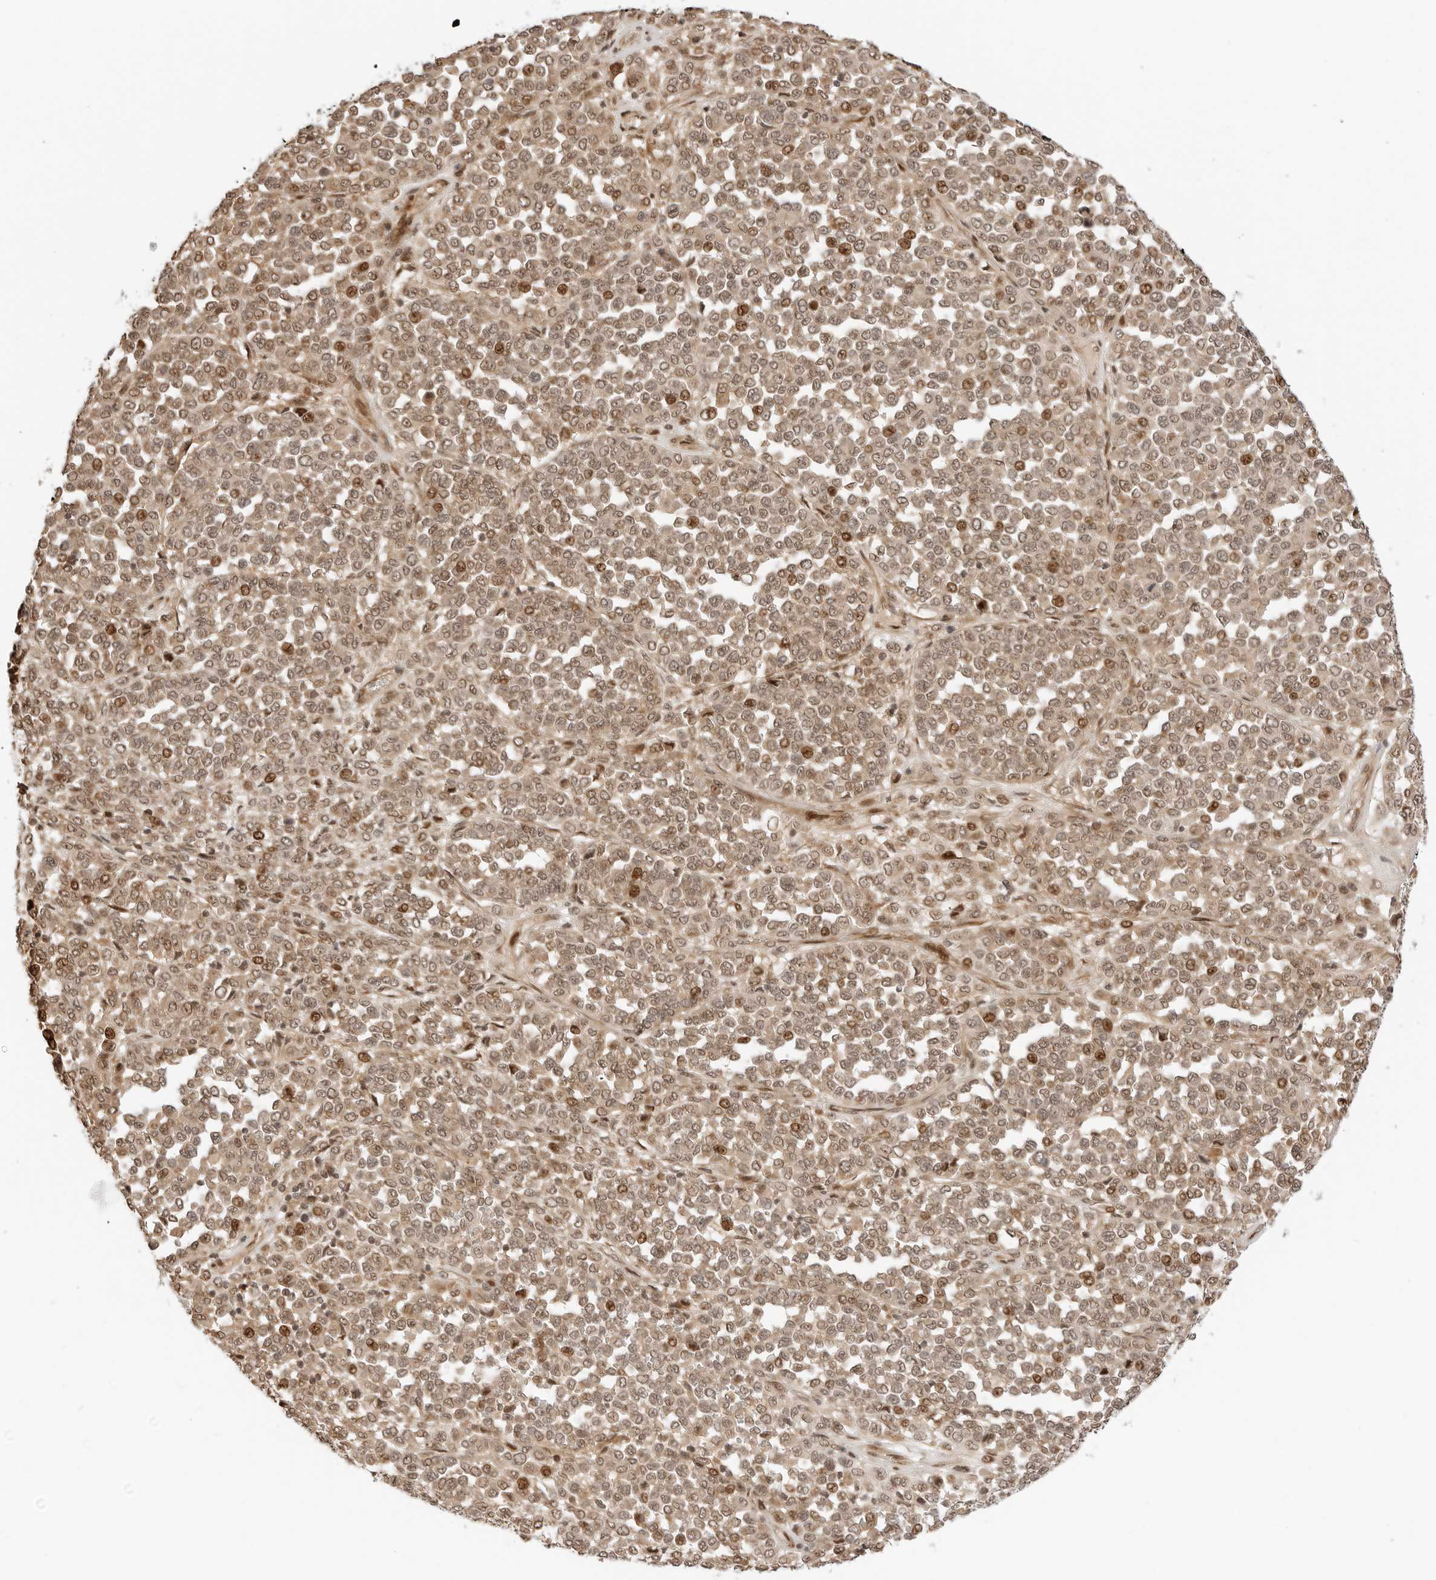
{"staining": {"intensity": "moderate", "quantity": ">75%", "location": "cytoplasmic/membranous,nuclear"}, "tissue": "melanoma", "cell_type": "Tumor cells", "image_type": "cancer", "snomed": [{"axis": "morphology", "description": "Malignant melanoma, Metastatic site"}, {"axis": "topography", "description": "Pancreas"}], "caption": "Immunohistochemistry image of neoplastic tissue: malignant melanoma (metastatic site) stained using immunohistochemistry (IHC) shows medium levels of moderate protein expression localized specifically in the cytoplasmic/membranous and nuclear of tumor cells, appearing as a cytoplasmic/membranous and nuclear brown color.", "gene": "GEM", "patient": {"sex": "female", "age": 30}}